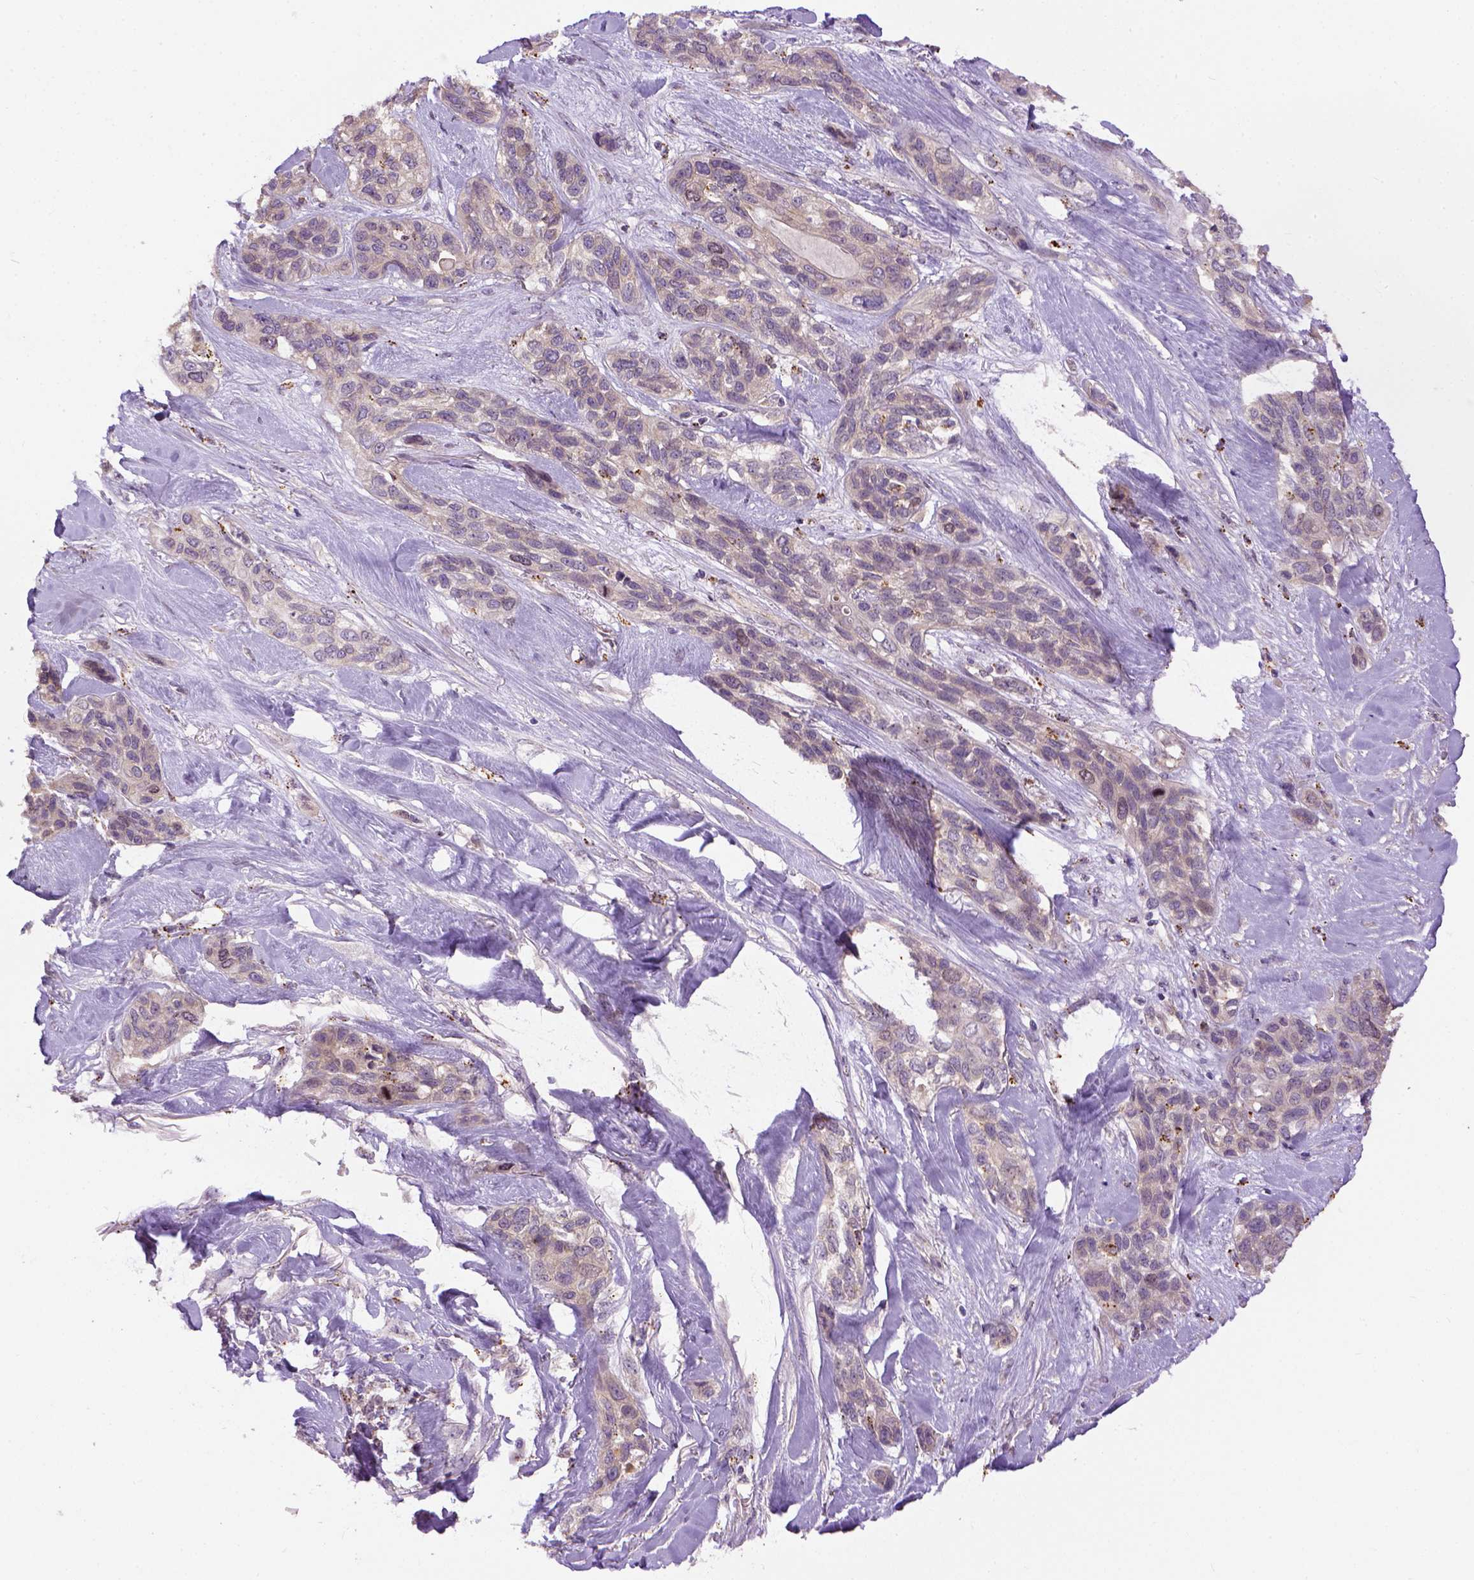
{"staining": {"intensity": "weak", "quantity": "25%-75%", "location": "cytoplasmic/membranous"}, "tissue": "lung cancer", "cell_type": "Tumor cells", "image_type": "cancer", "snomed": [{"axis": "morphology", "description": "Squamous cell carcinoma, NOS"}, {"axis": "topography", "description": "Lung"}], "caption": "IHC image of neoplastic tissue: squamous cell carcinoma (lung) stained using immunohistochemistry (IHC) reveals low levels of weak protein expression localized specifically in the cytoplasmic/membranous of tumor cells, appearing as a cytoplasmic/membranous brown color.", "gene": "KAZN", "patient": {"sex": "female", "age": 70}}